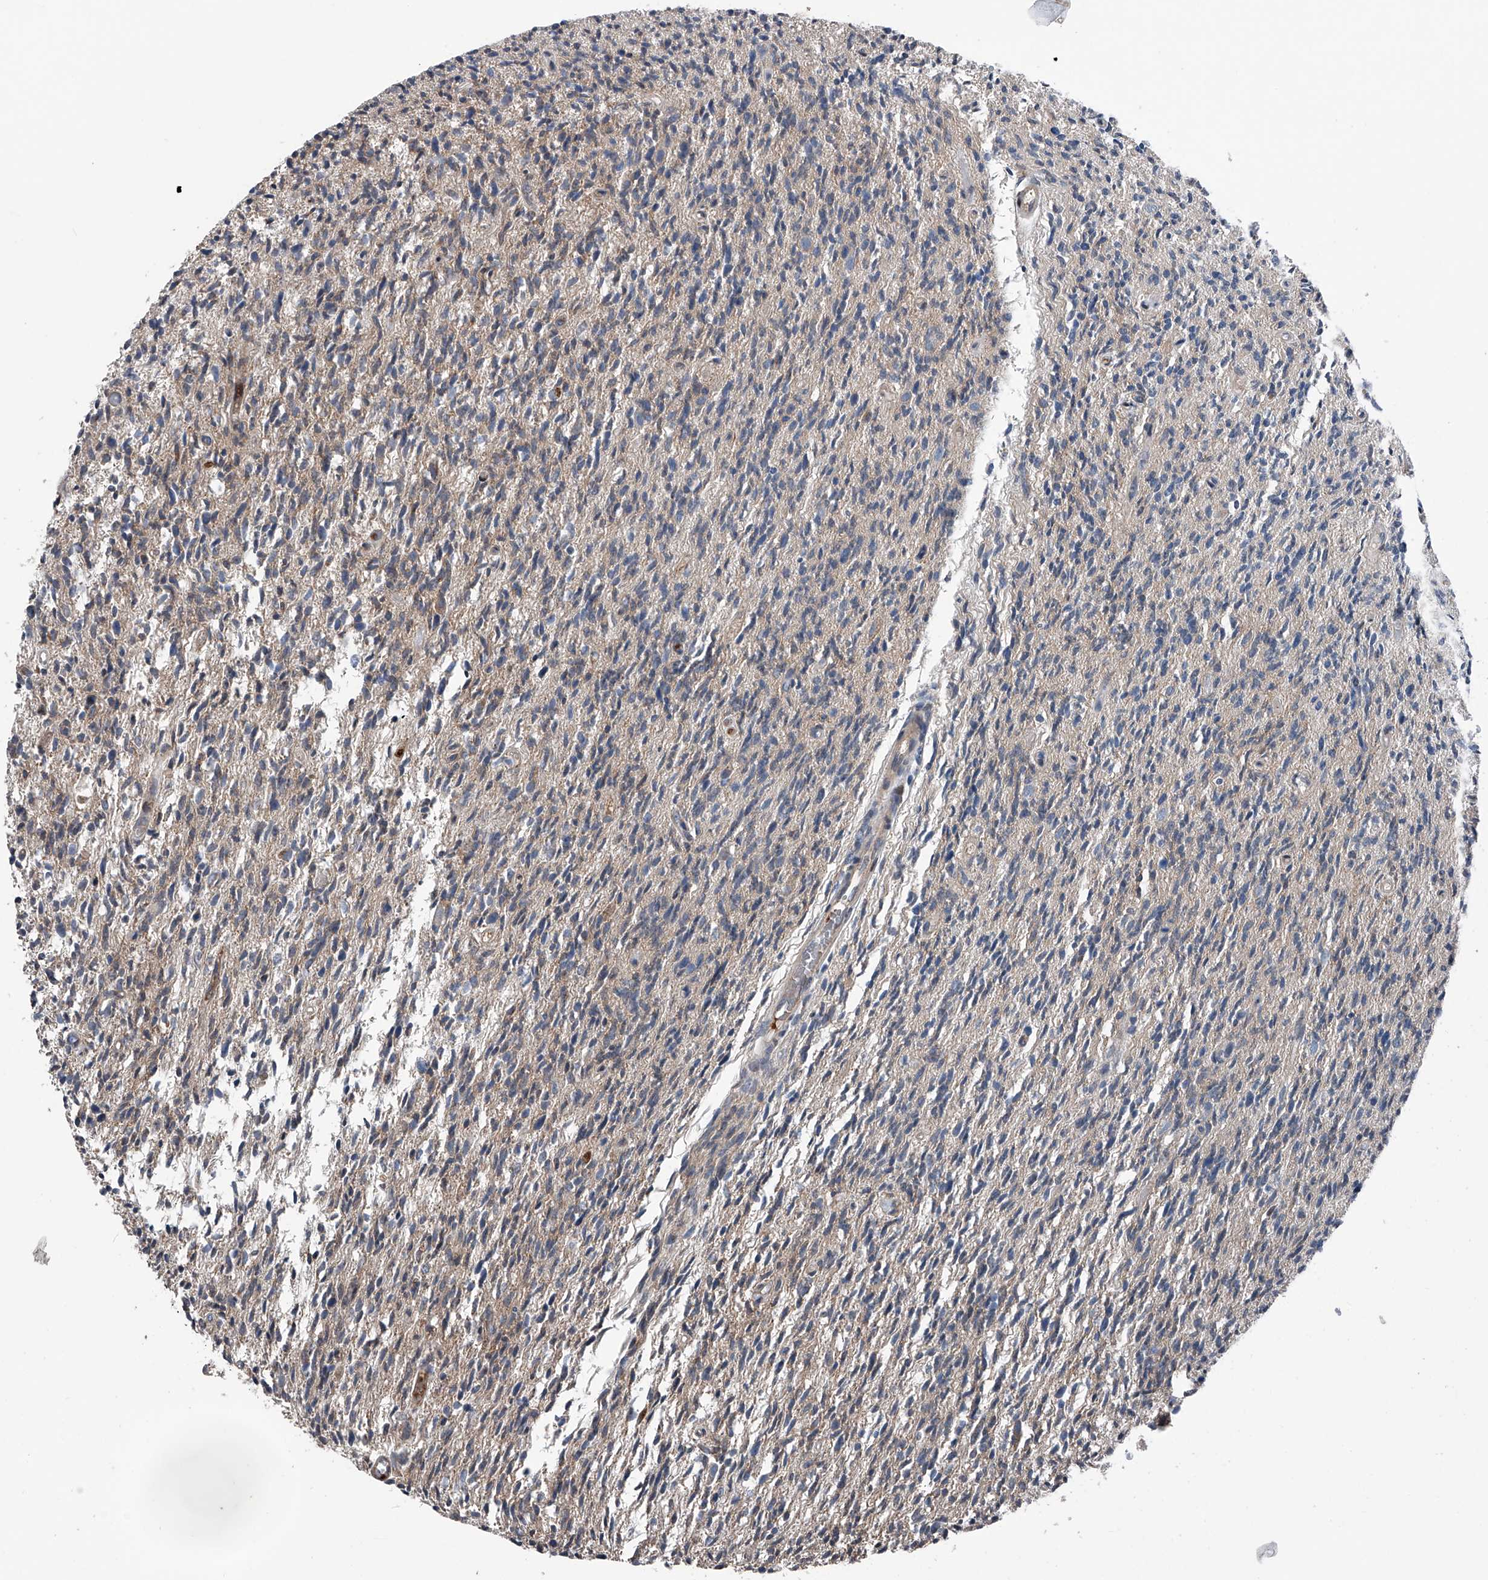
{"staining": {"intensity": "weak", "quantity": "<25%", "location": "cytoplasmic/membranous"}, "tissue": "glioma", "cell_type": "Tumor cells", "image_type": "cancer", "snomed": [{"axis": "morphology", "description": "Glioma, malignant, High grade"}, {"axis": "topography", "description": "Brain"}], "caption": "Immunohistochemistry image of neoplastic tissue: human malignant glioma (high-grade) stained with DAB reveals no significant protein expression in tumor cells.", "gene": "DST", "patient": {"sex": "female", "age": 57}}